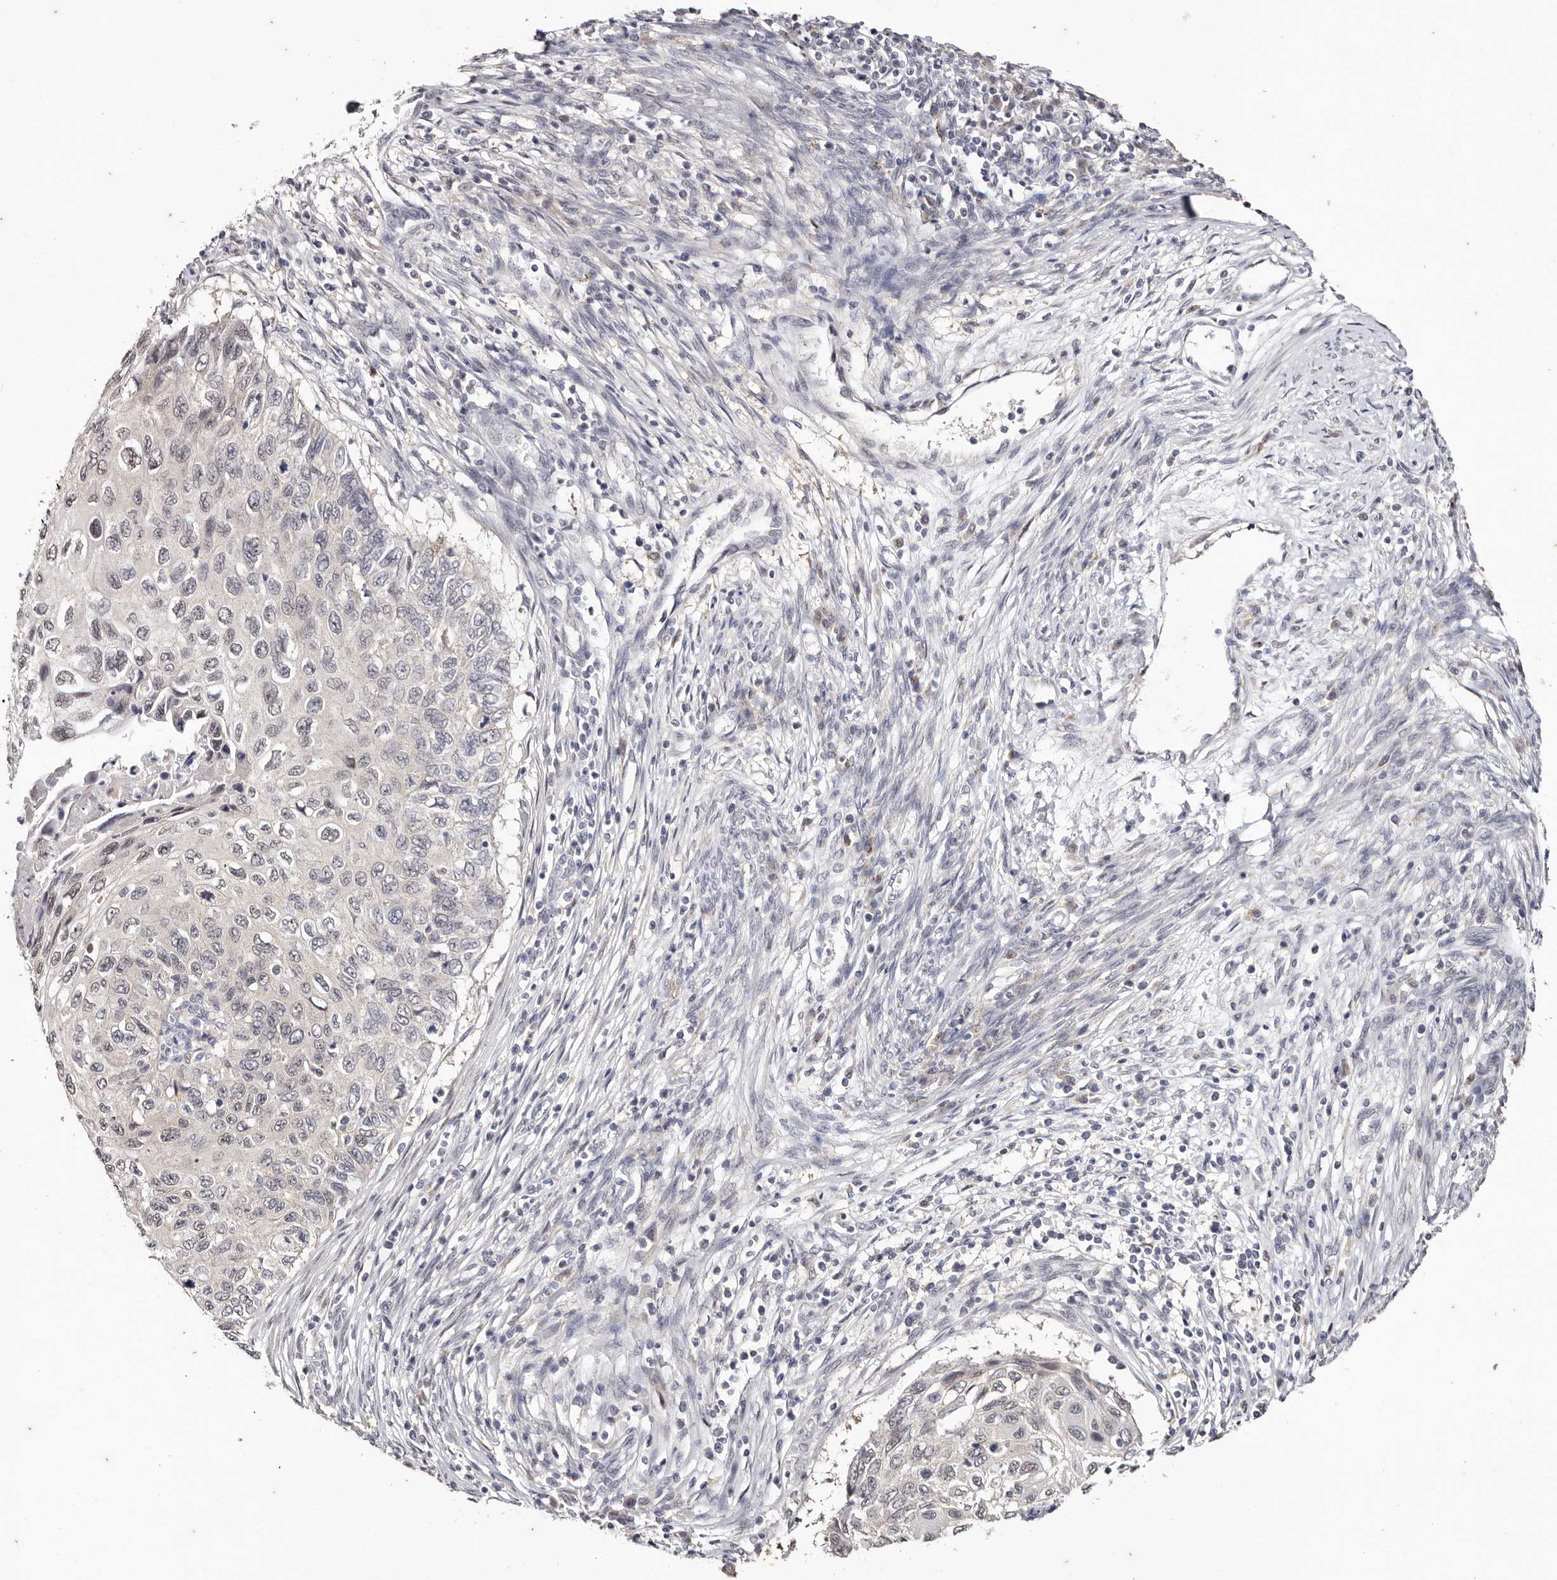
{"staining": {"intensity": "weak", "quantity": "<25%", "location": "nuclear"}, "tissue": "cervical cancer", "cell_type": "Tumor cells", "image_type": "cancer", "snomed": [{"axis": "morphology", "description": "Squamous cell carcinoma, NOS"}, {"axis": "topography", "description": "Cervix"}], "caption": "Immunohistochemistry (IHC) image of neoplastic tissue: cervical cancer (squamous cell carcinoma) stained with DAB (3,3'-diaminobenzidine) demonstrates no significant protein positivity in tumor cells.", "gene": "TYW3", "patient": {"sex": "female", "age": 70}}